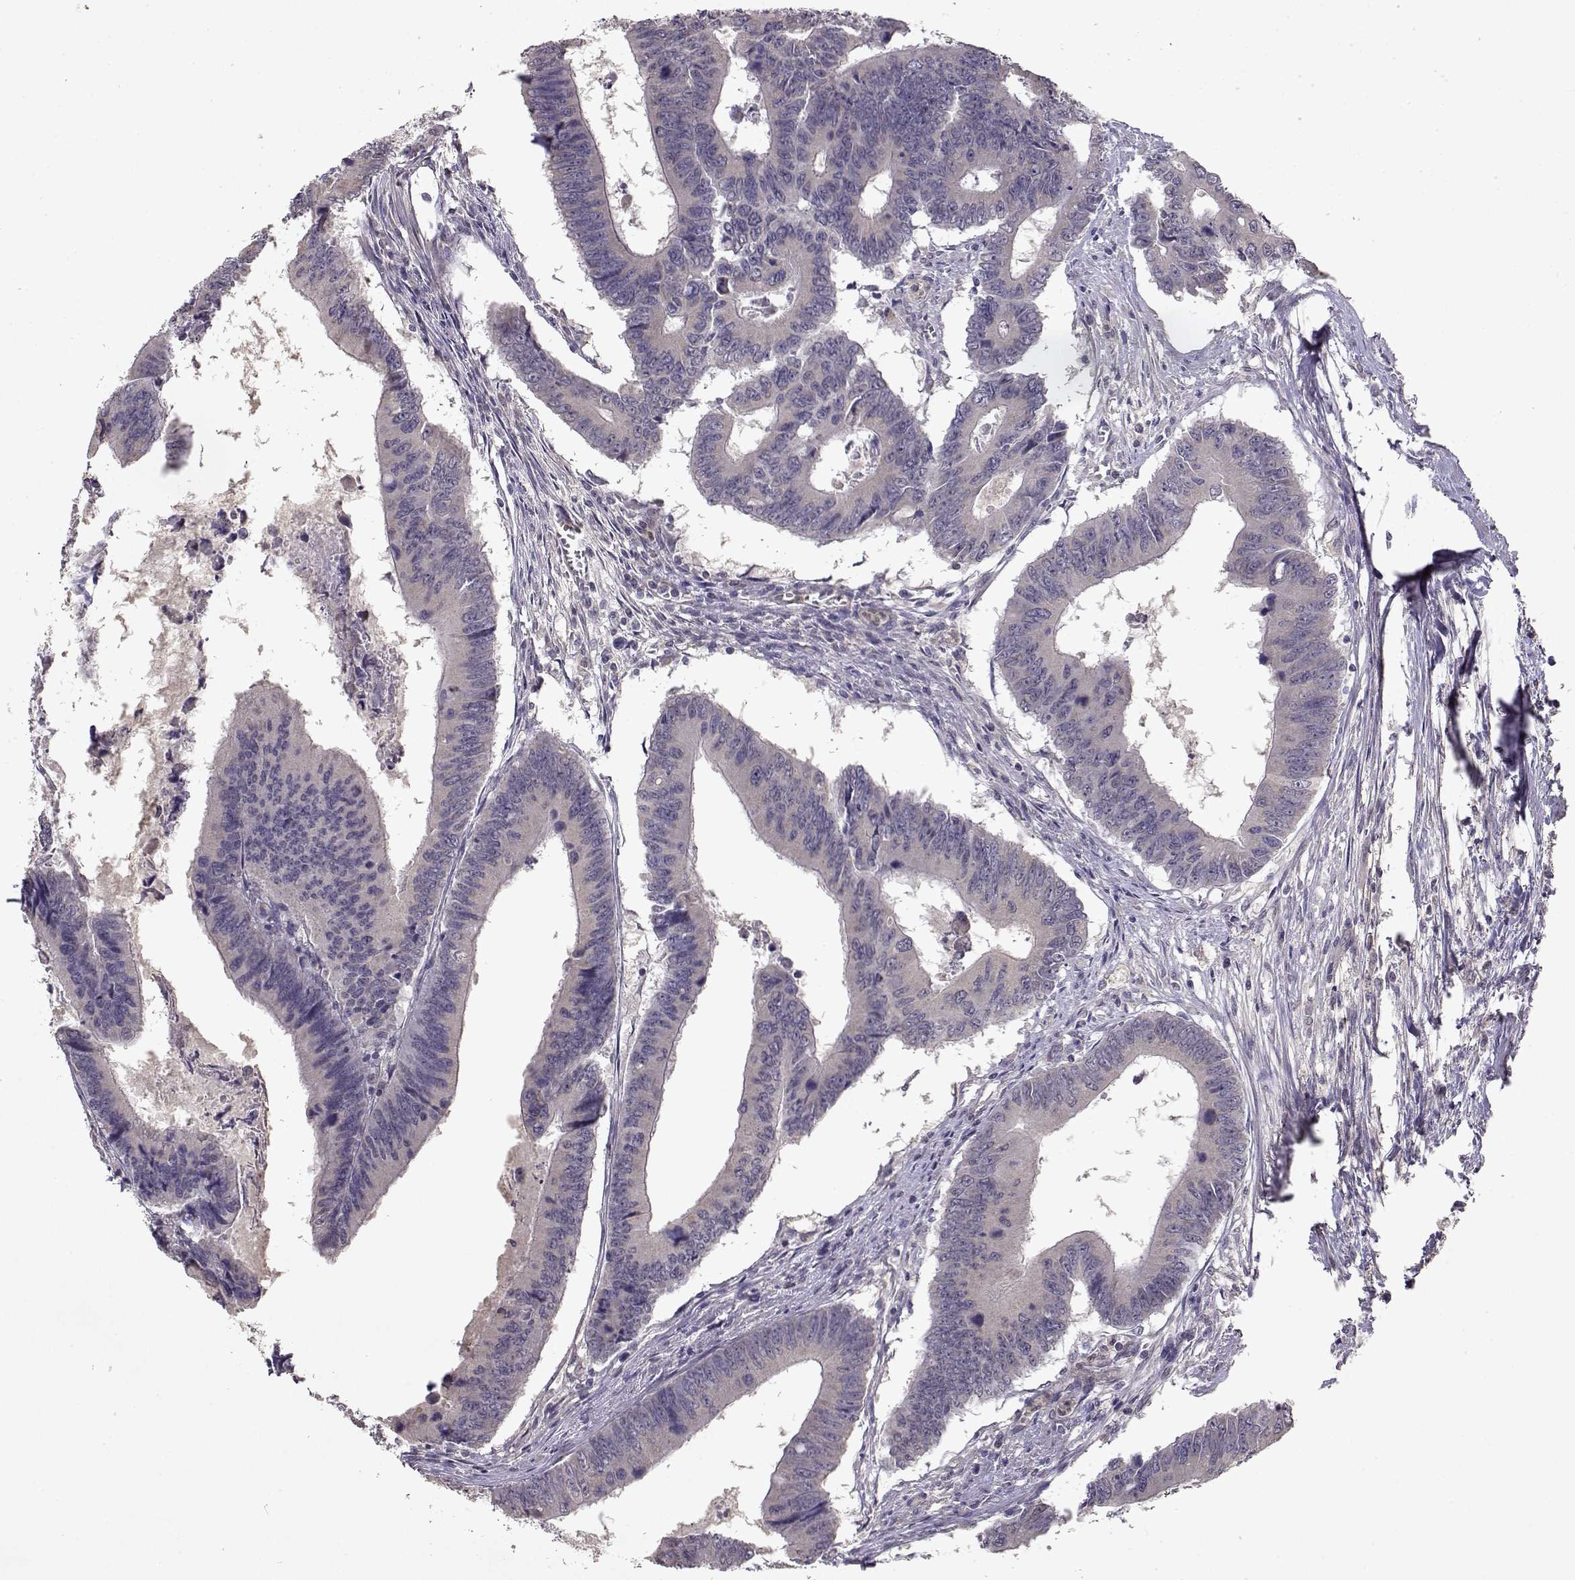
{"staining": {"intensity": "negative", "quantity": "none", "location": "none"}, "tissue": "colorectal cancer", "cell_type": "Tumor cells", "image_type": "cancer", "snomed": [{"axis": "morphology", "description": "Adenocarcinoma, NOS"}, {"axis": "topography", "description": "Colon"}], "caption": "Human colorectal cancer stained for a protein using immunohistochemistry displays no staining in tumor cells.", "gene": "BMX", "patient": {"sex": "male", "age": 53}}